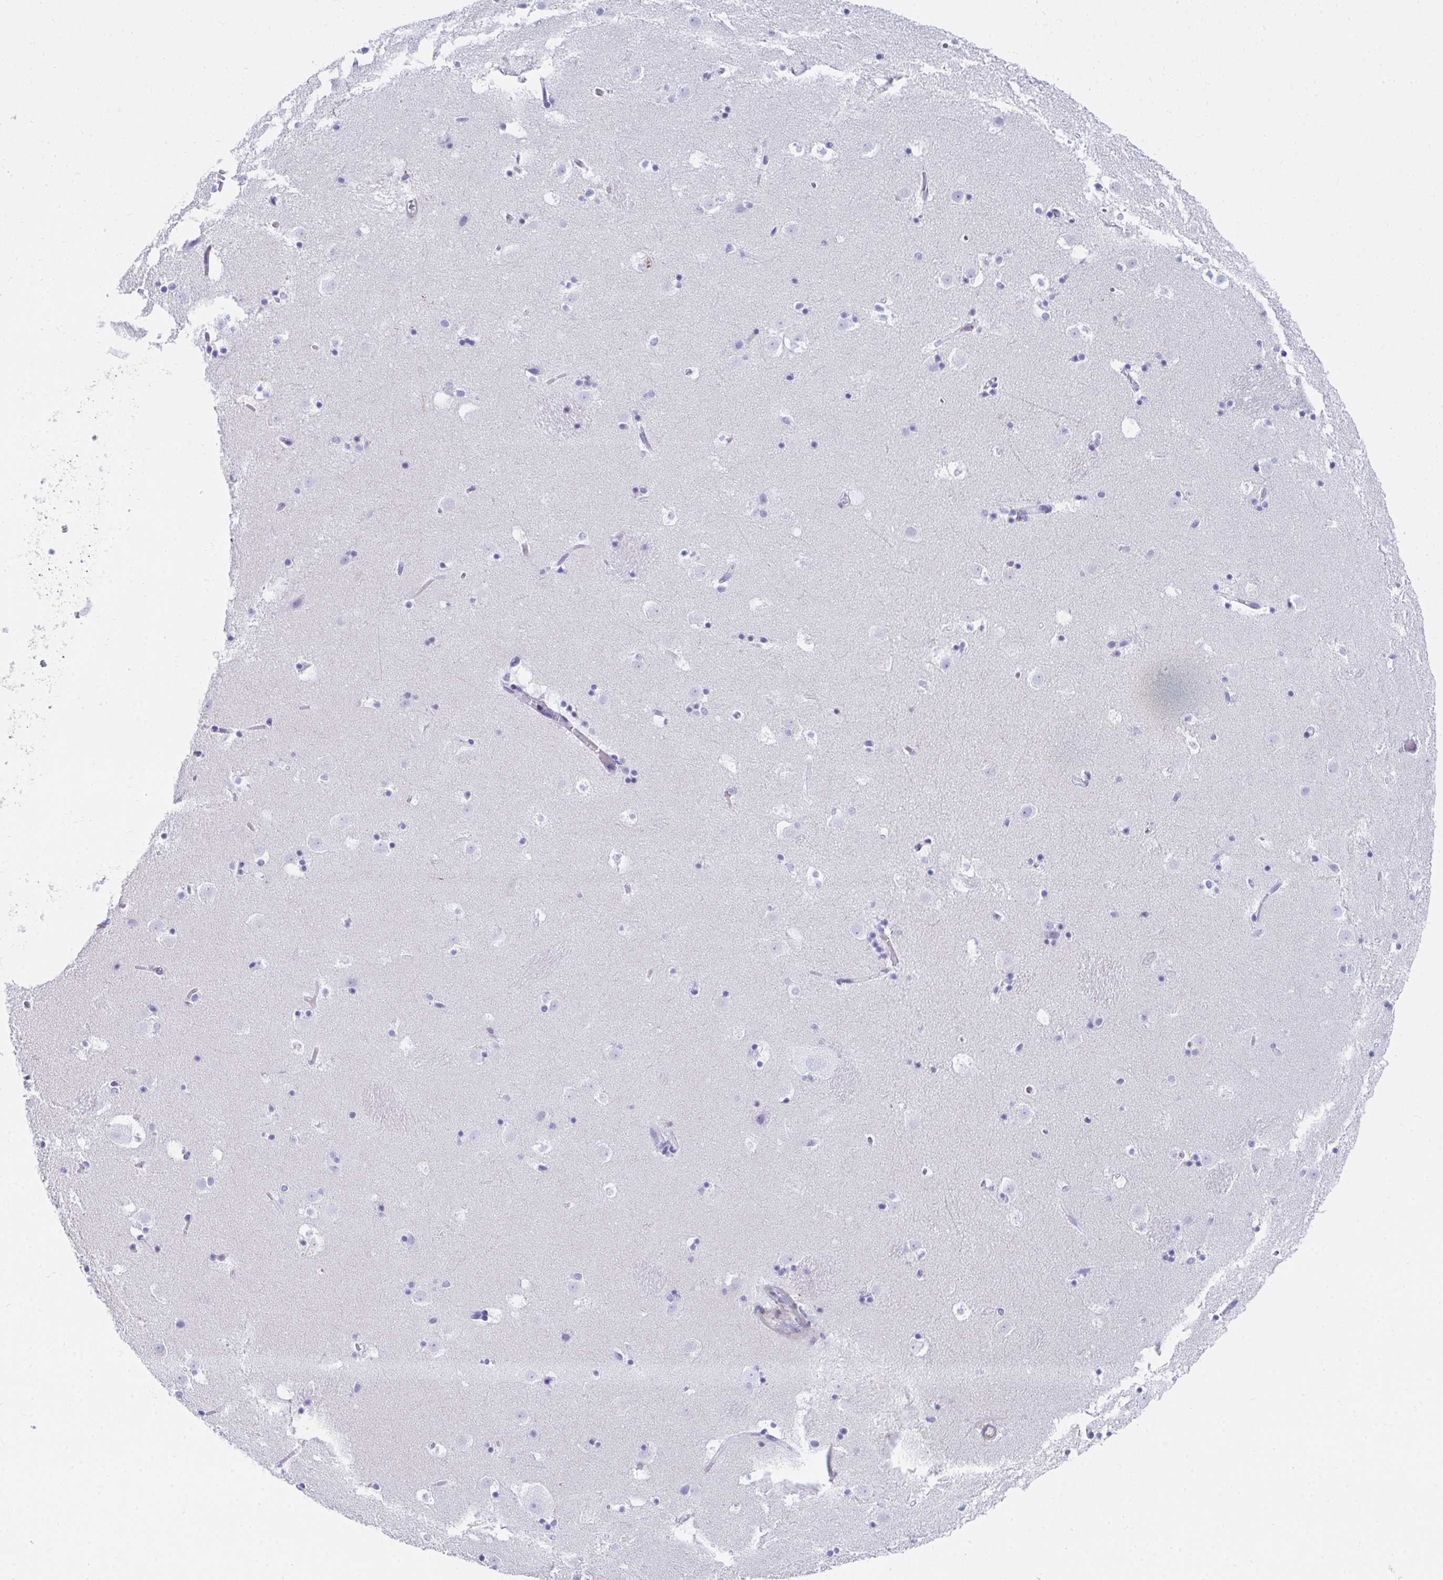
{"staining": {"intensity": "negative", "quantity": "none", "location": "none"}, "tissue": "caudate", "cell_type": "Glial cells", "image_type": "normal", "snomed": [{"axis": "morphology", "description": "Normal tissue, NOS"}, {"axis": "topography", "description": "Lateral ventricle wall"}], "caption": "DAB (3,3'-diaminobenzidine) immunohistochemical staining of benign caudate exhibits no significant expression in glial cells. (Brightfield microscopy of DAB immunohistochemistry (IHC) at high magnification).", "gene": "CD7", "patient": {"sex": "male", "age": 37}}